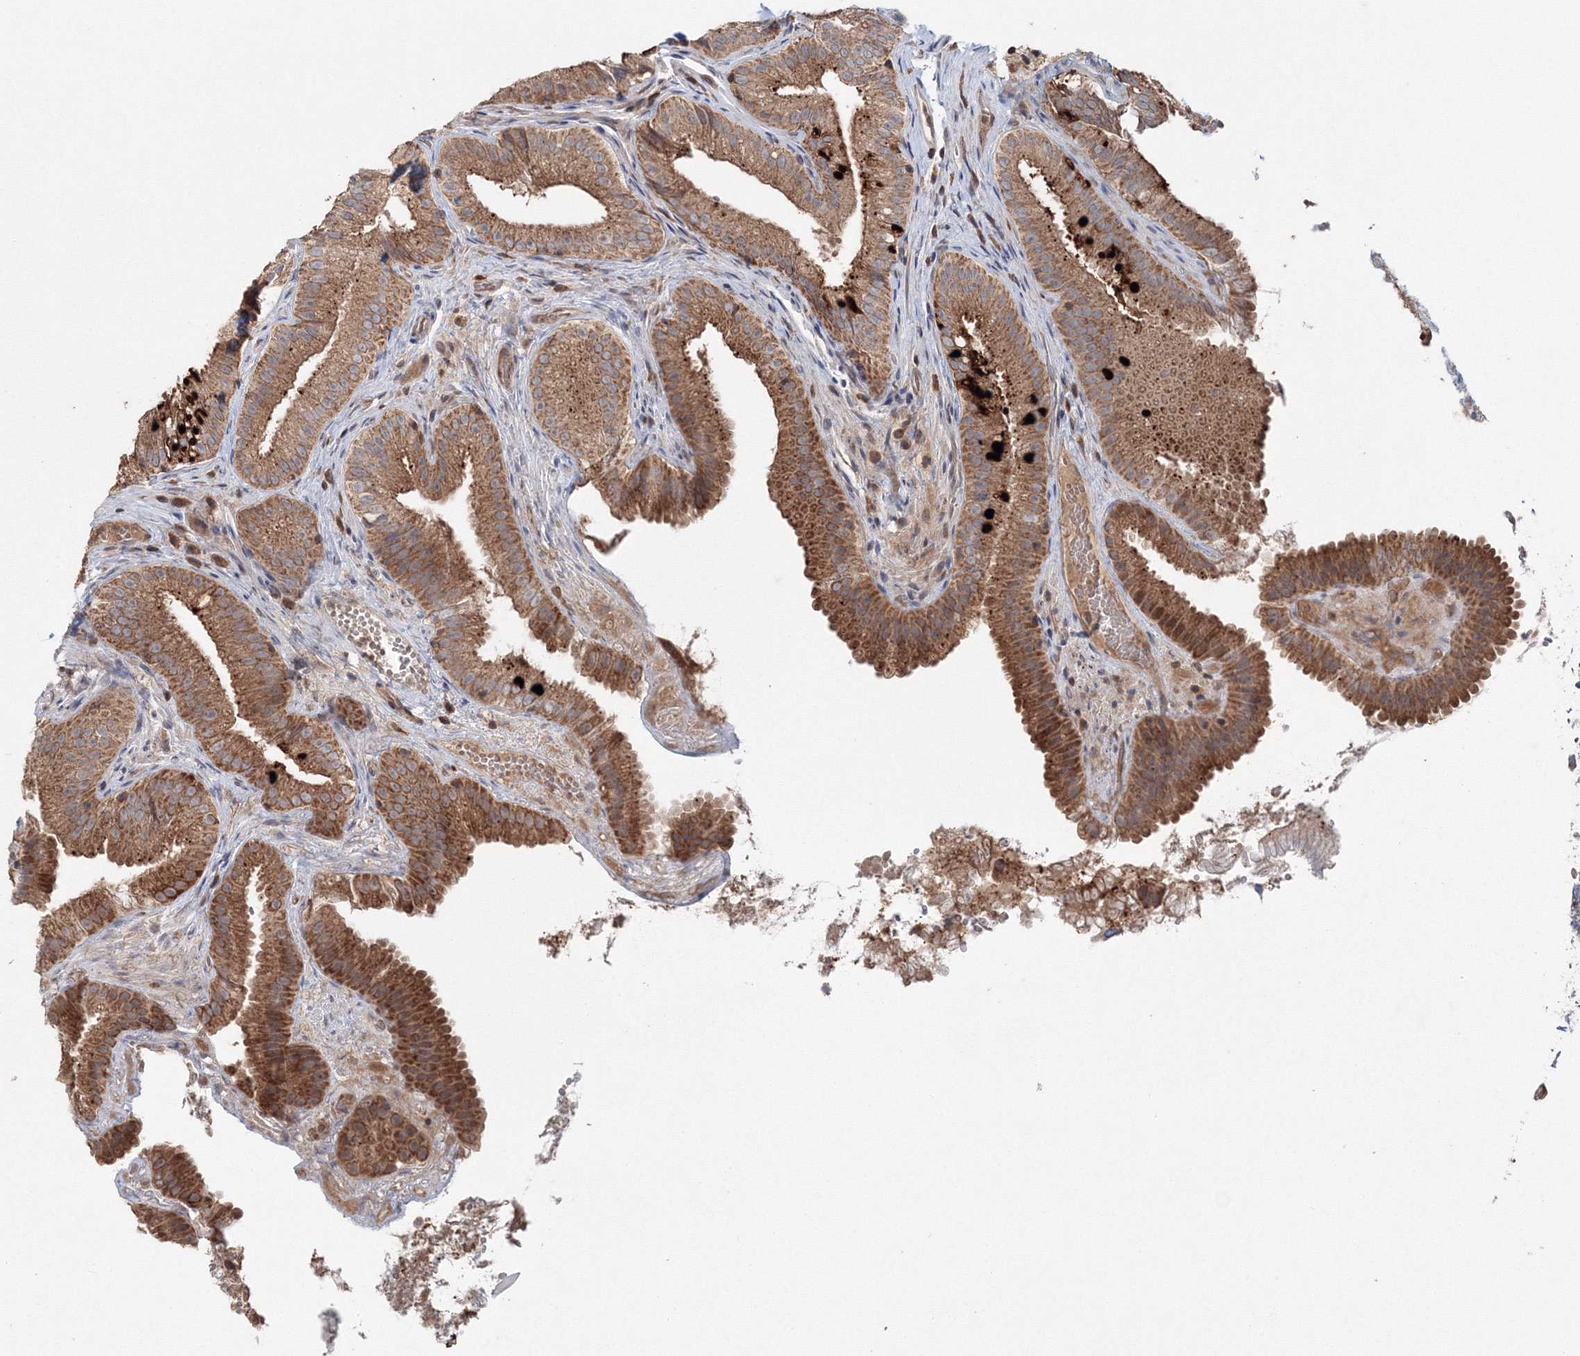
{"staining": {"intensity": "strong", "quantity": ">75%", "location": "cytoplasmic/membranous"}, "tissue": "gallbladder", "cell_type": "Glandular cells", "image_type": "normal", "snomed": [{"axis": "morphology", "description": "Normal tissue, NOS"}, {"axis": "topography", "description": "Gallbladder"}], "caption": "Immunohistochemistry (IHC) of benign human gallbladder demonstrates high levels of strong cytoplasmic/membranous positivity in about >75% of glandular cells.", "gene": "NOA1", "patient": {"sex": "female", "age": 30}}